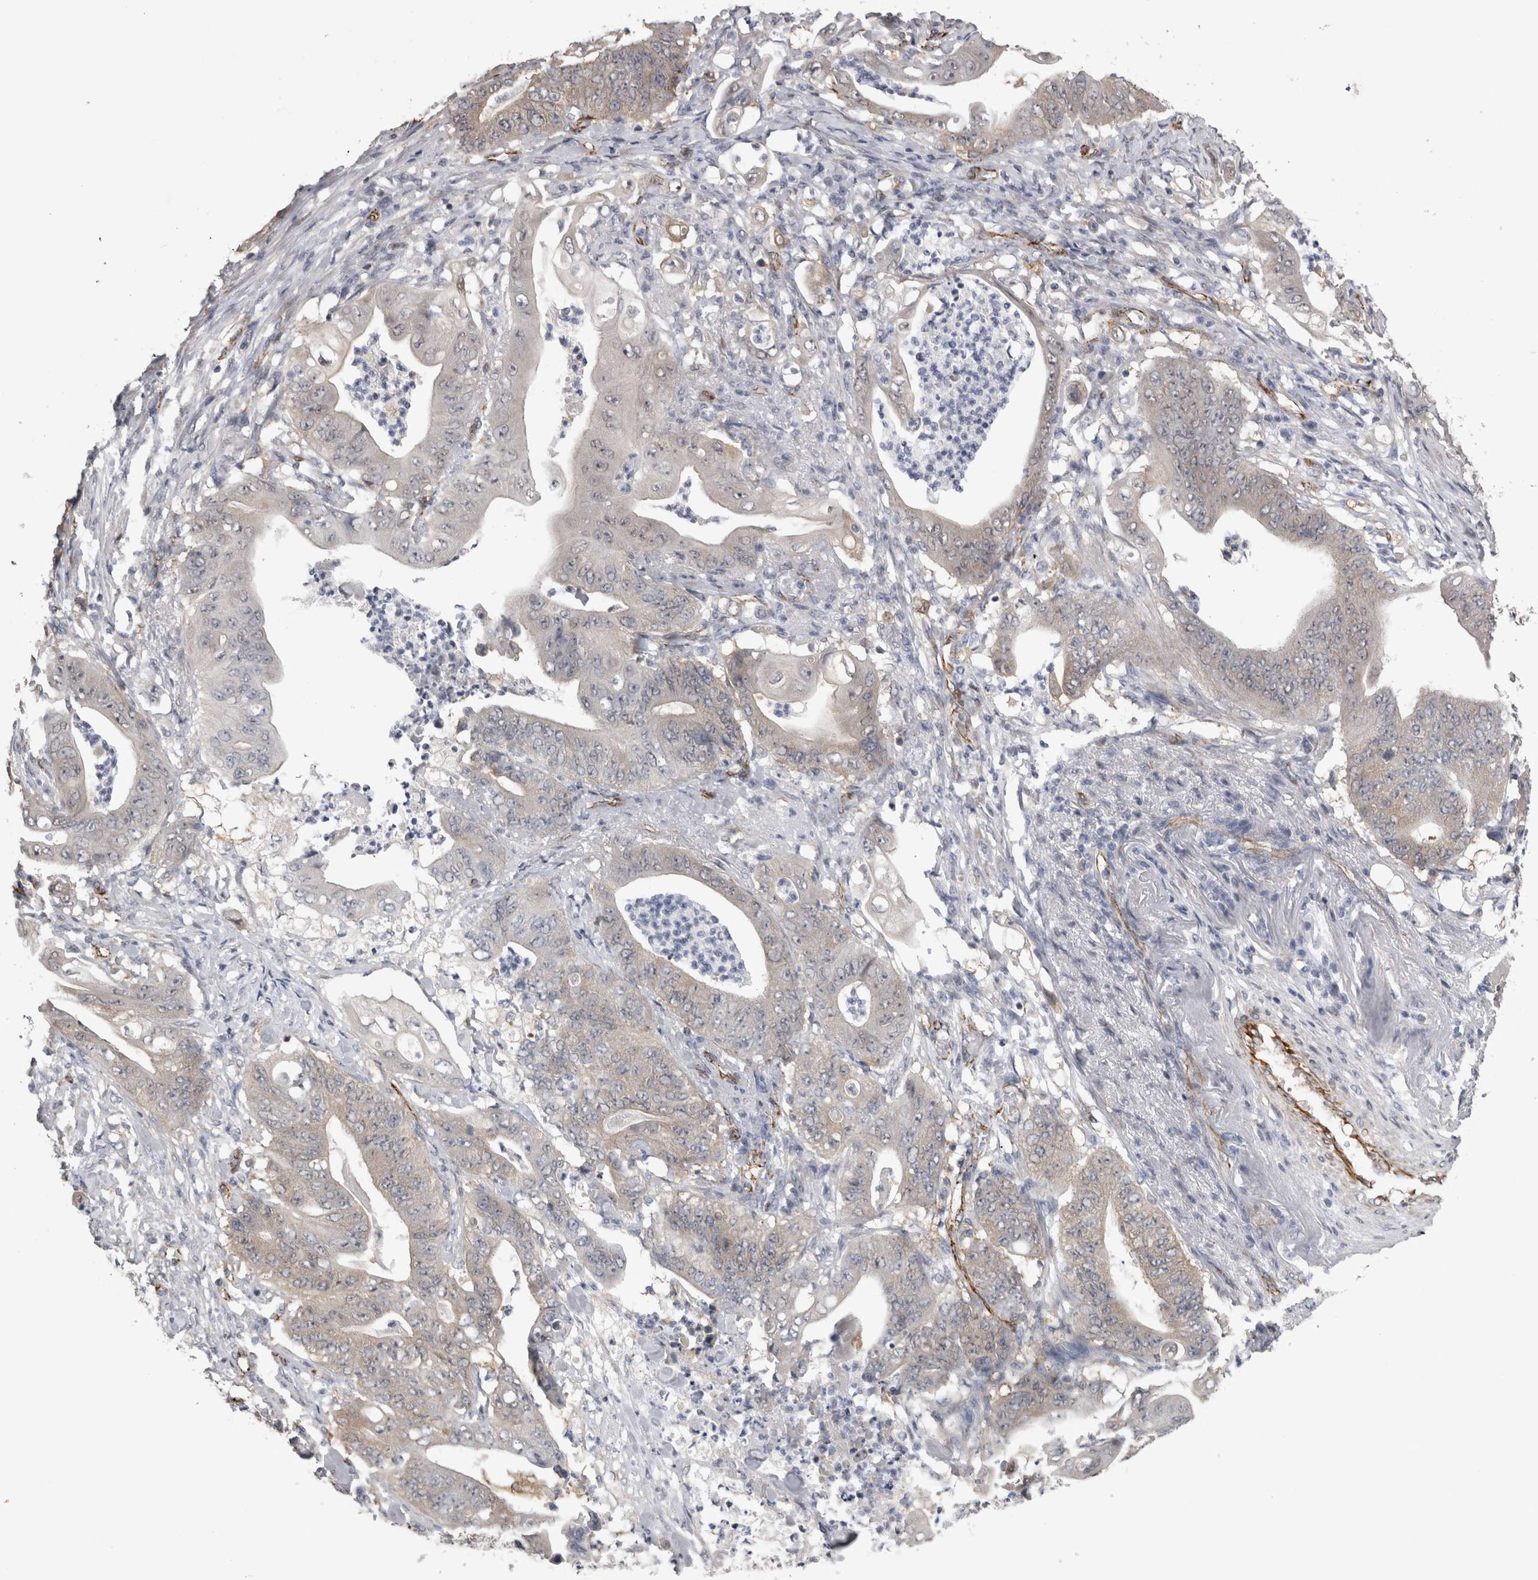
{"staining": {"intensity": "weak", "quantity": "25%-75%", "location": "cytoplasmic/membranous"}, "tissue": "stomach cancer", "cell_type": "Tumor cells", "image_type": "cancer", "snomed": [{"axis": "morphology", "description": "Adenocarcinoma, NOS"}, {"axis": "topography", "description": "Stomach"}], "caption": "A brown stain labels weak cytoplasmic/membranous positivity of a protein in human stomach adenocarcinoma tumor cells. The protein of interest is stained brown, and the nuclei are stained in blue (DAB IHC with brightfield microscopy, high magnification).", "gene": "ACOT7", "patient": {"sex": "female", "age": 73}}